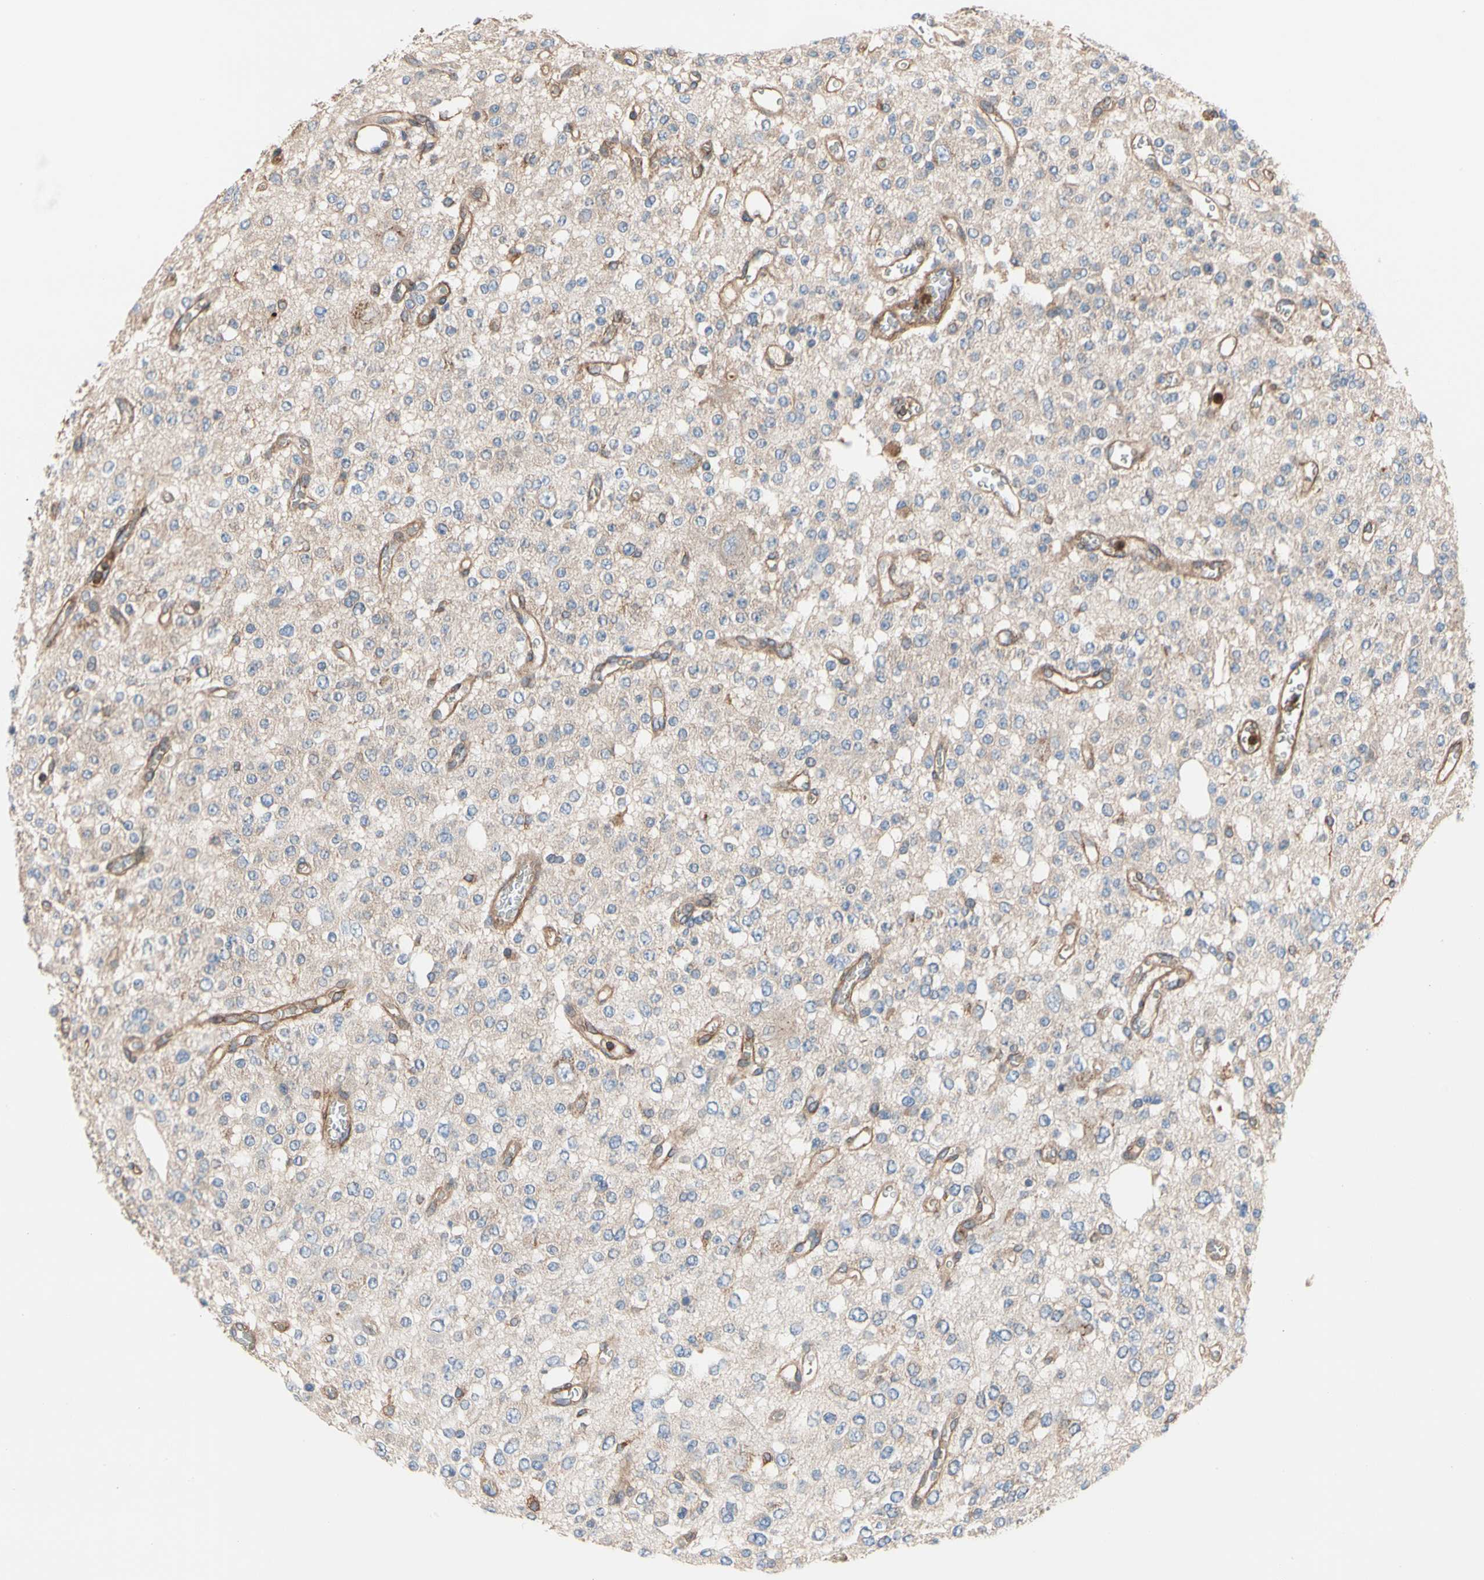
{"staining": {"intensity": "weak", "quantity": "25%-75%", "location": "cytoplasmic/membranous"}, "tissue": "glioma", "cell_type": "Tumor cells", "image_type": "cancer", "snomed": [{"axis": "morphology", "description": "Glioma, malignant, Low grade"}, {"axis": "topography", "description": "Brain"}], "caption": "Brown immunohistochemical staining in human low-grade glioma (malignant) shows weak cytoplasmic/membranous positivity in about 25%-75% of tumor cells.", "gene": "ROCK1", "patient": {"sex": "male", "age": 38}}